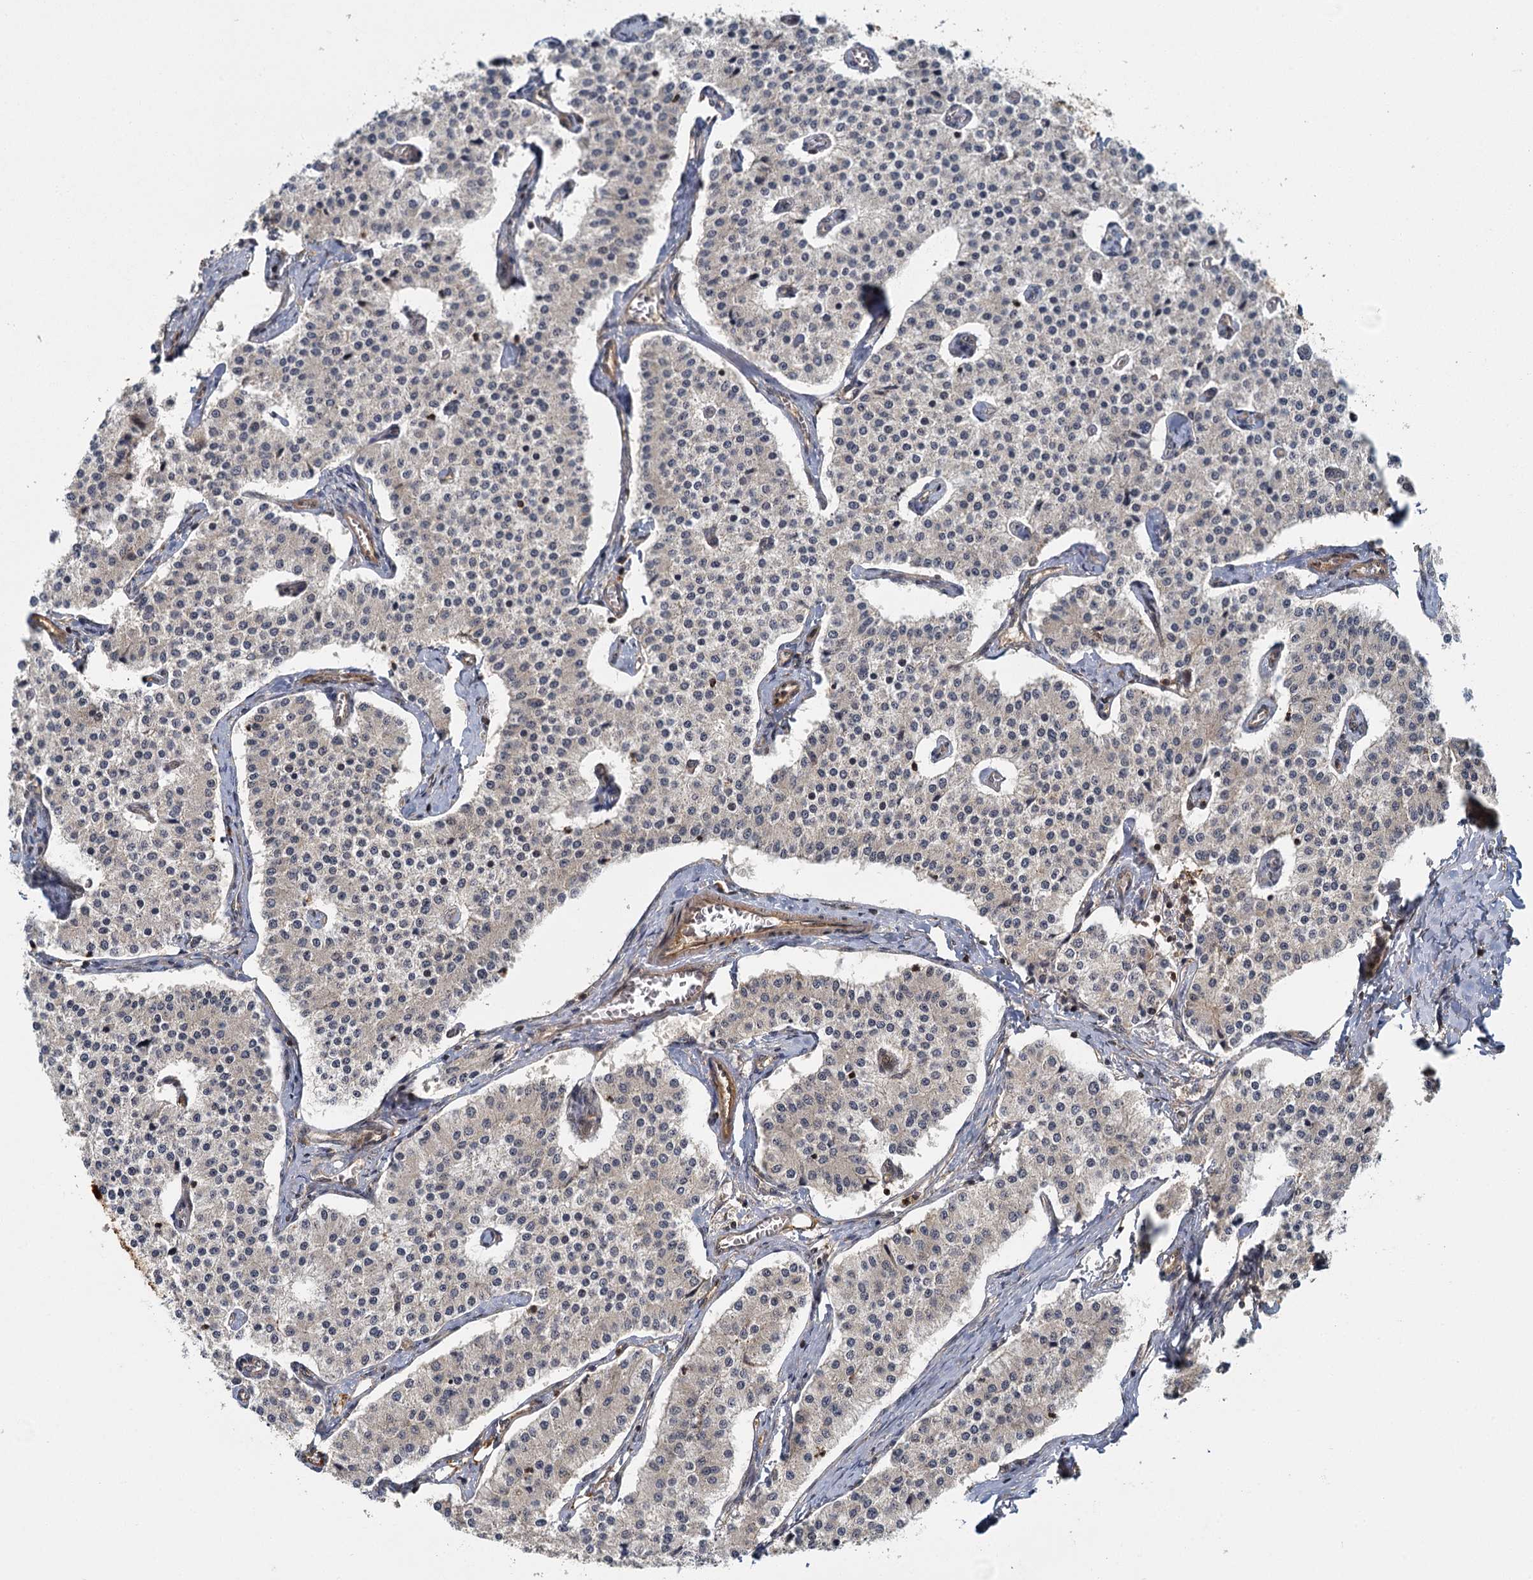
{"staining": {"intensity": "negative", "quantity": "none", "location": "none"}, "tissue": "carcinoid", "cell_type": "Tumor cells", "image_type": "cancer", "snomed": [{"axis": "morphology", "description": "Carcinoid, malignant, NOS"}, {"axis": "topography", "description": "Colon"}], "caption": "This is a micrograph of immunohistochemistry (IHC) staining of carcinoid, which shows no expression in tumor cells.", "gene": "ZNF549", "patient": {"sex": "female", "age": 52}}